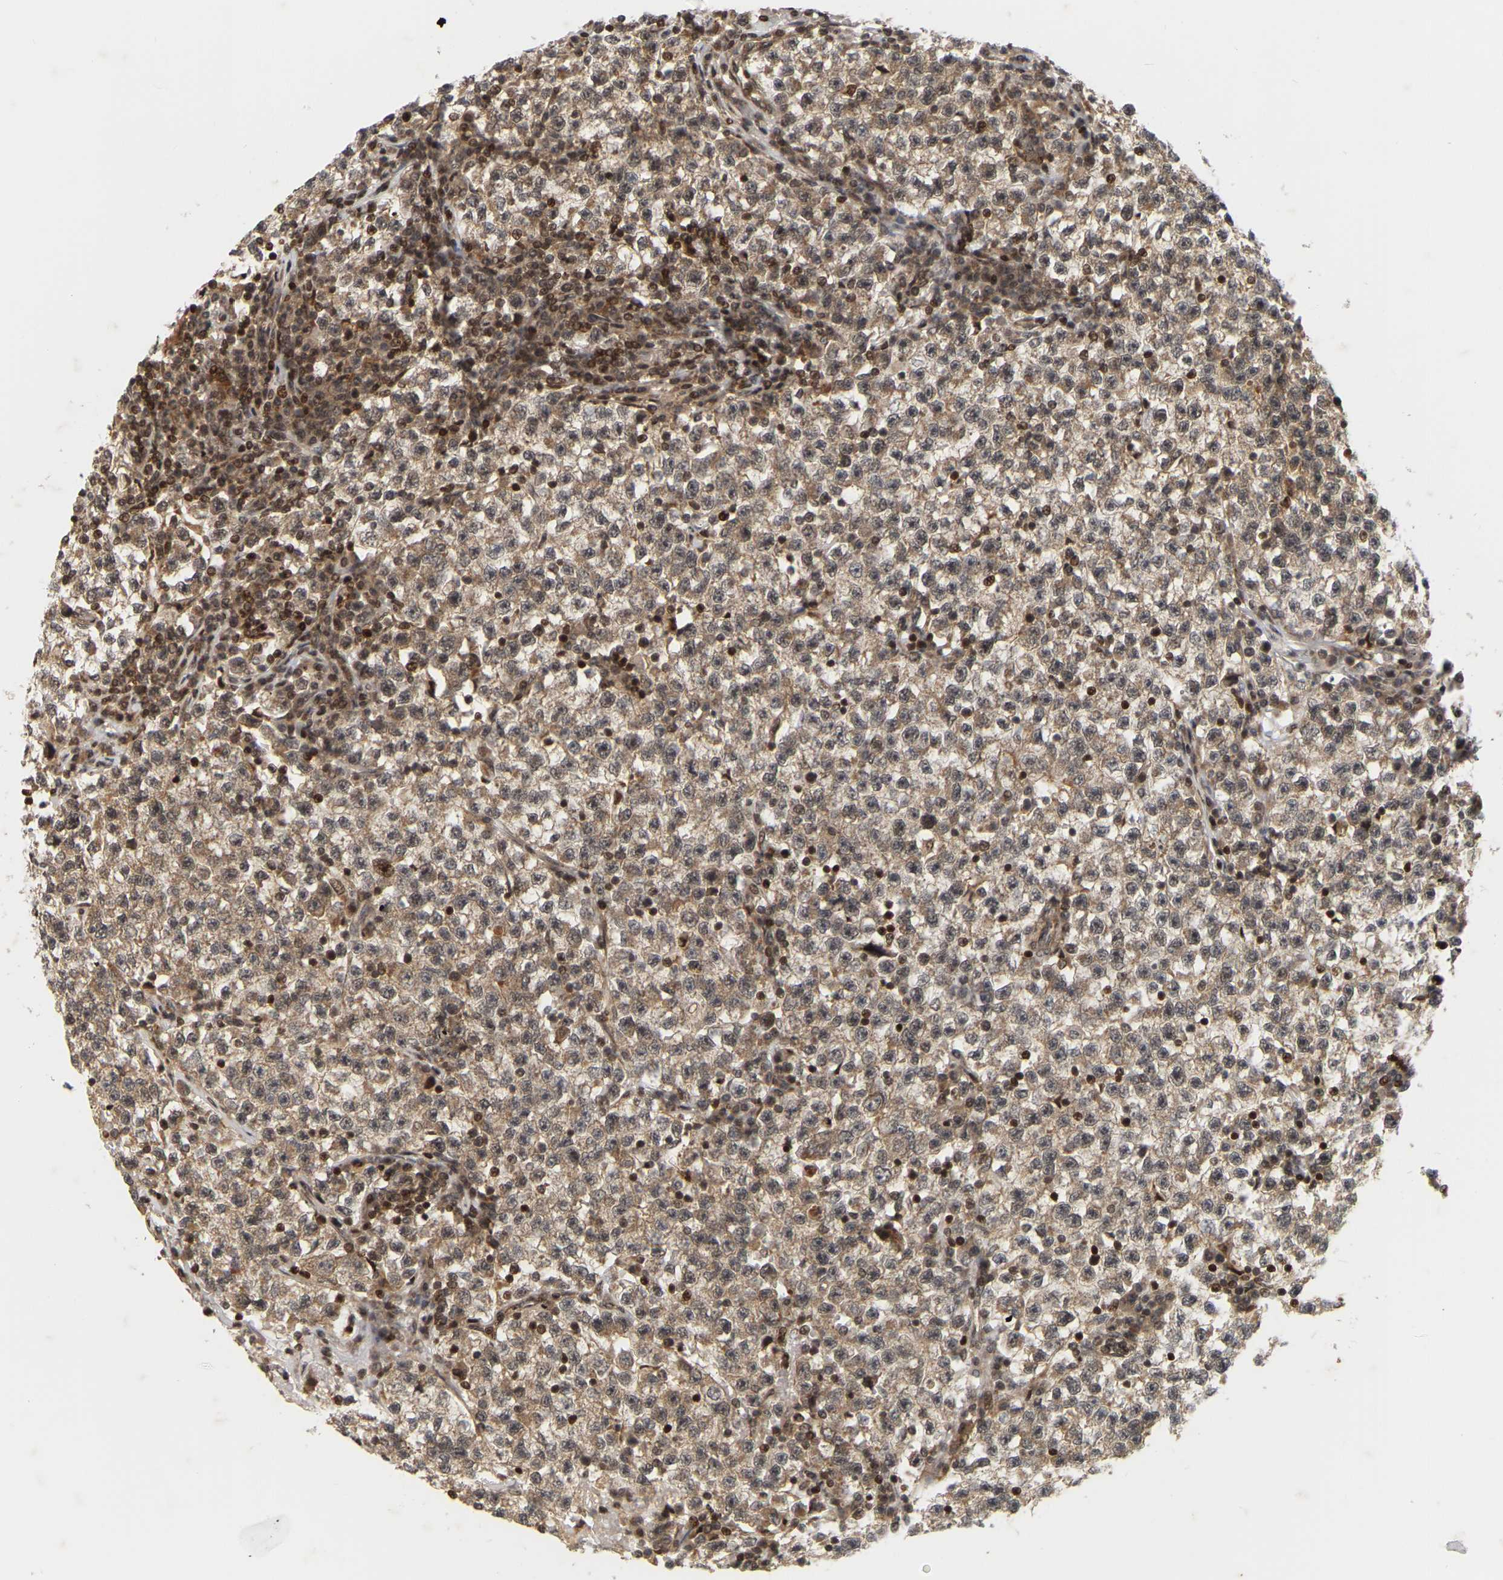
{"staining": {"intensity": "weak", "quantity": ">75%", "location": "cytoplasmic/membranous"}, "tissue": "testis cancer", "cell_type": "Tumor cells", "image_type": "cancer", "snomed": [{"axis": "morphology", "description": "Seminoma, NOS"}, {"axis": "topography", "description": "Testis"}], "caption": "Tumor cells reveal weak cytoplasmic/membranous staining in approximately >75% of cells in seminoma (testis).", "gene": "NFE2L2", "patient": {"sex": "male", "age": 22}}